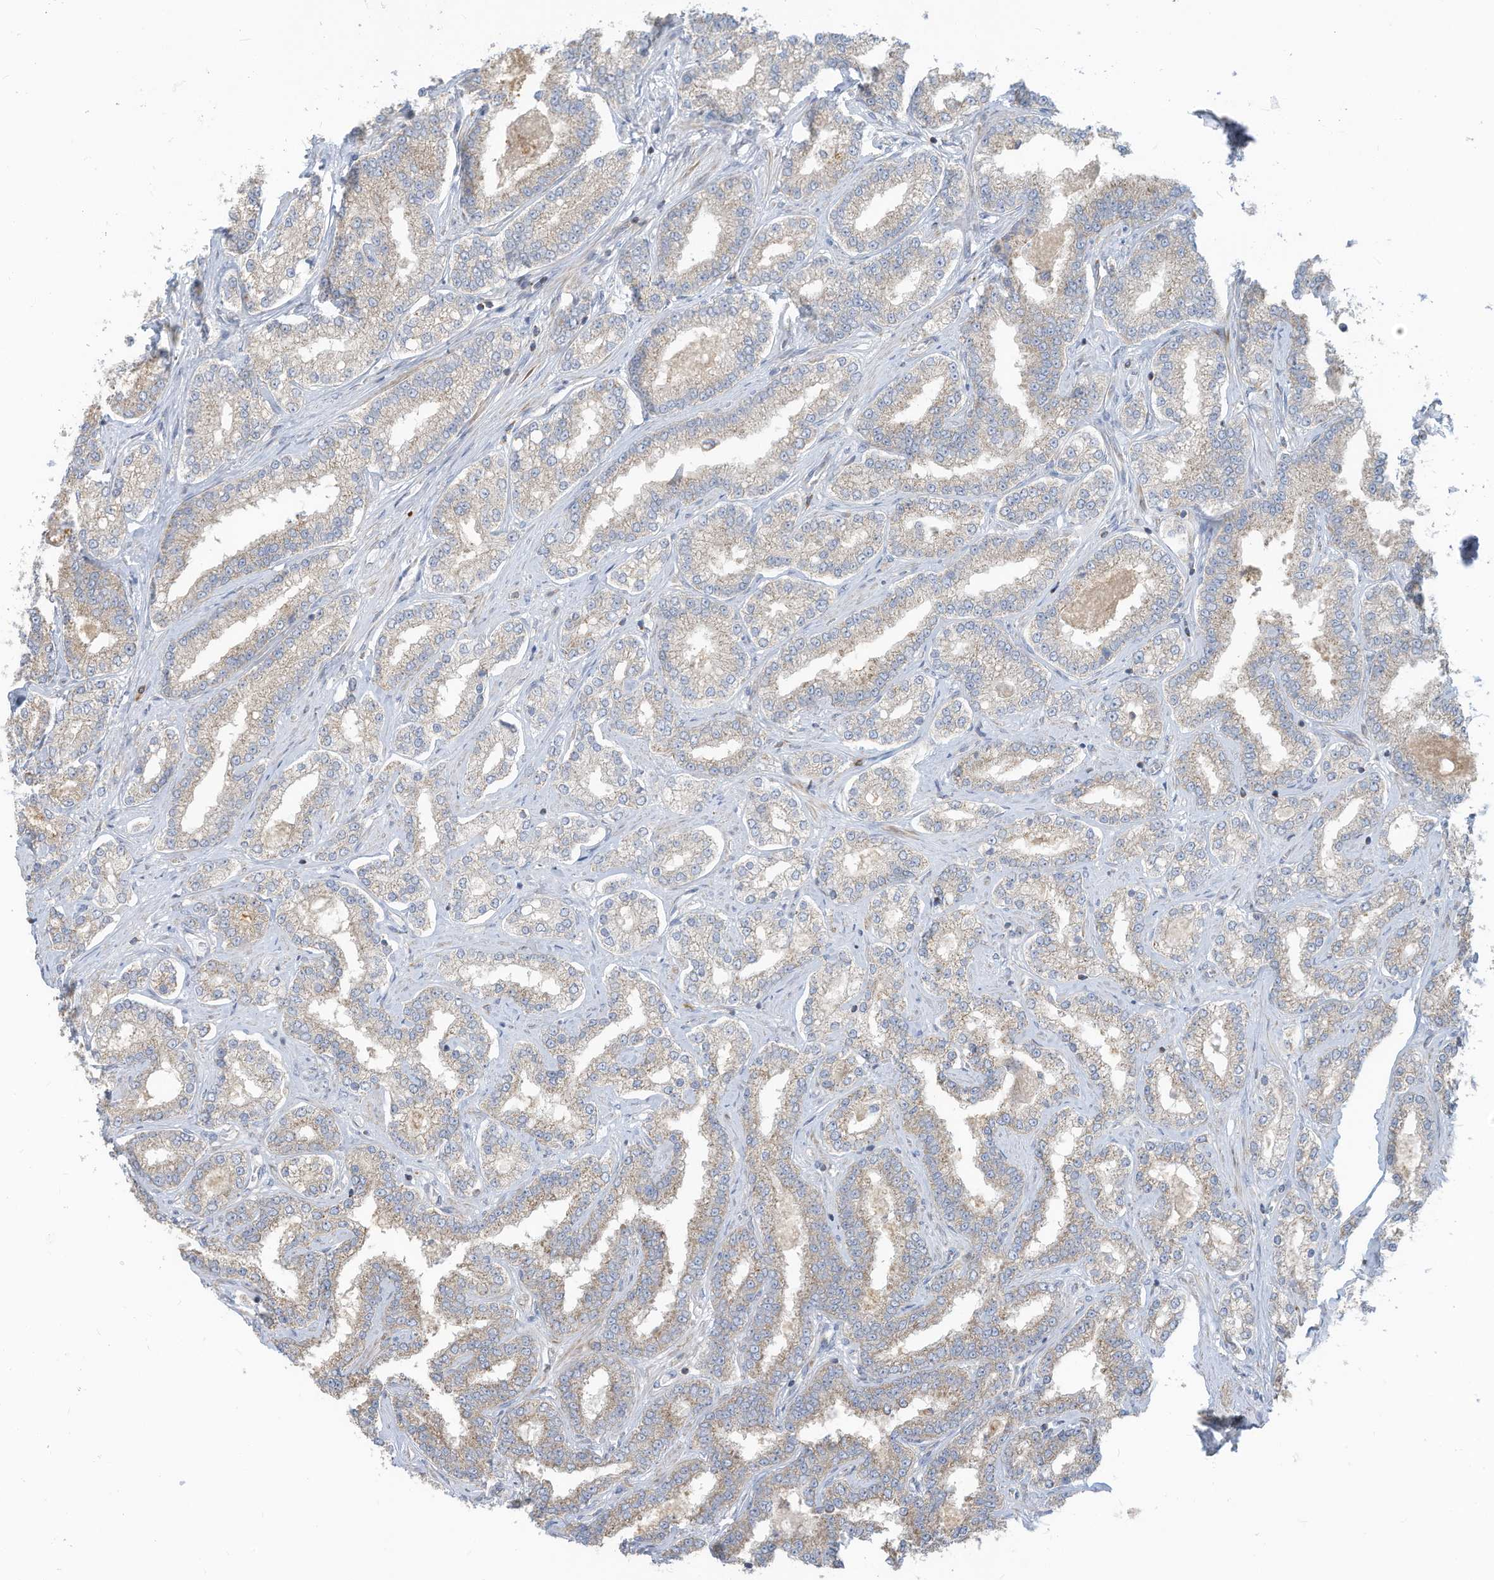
{"staining": {"intensity": "weak", "quantity": "25%-75%", "location": "cytoplasmic/membranous"}, "tissue": "prostate cancer", "cell_type": "Tumor cells", "image_type": "cancer", "snomed": [{"axis": "morphology", "description": "Normal tissue, NOS"}, {"axis": "morphology", "description": "Adenocarcinoma, High grade"}, {"axis": "topography", "description": "Prostate"}], "caption": "Prostate cancer (adenocarcinoma (high-grade)) stained with a protein marker demonstrates weak staining in tumor cells.", "gene": "GTPBP2", "patient": {"sex": "male", "age": 83}}